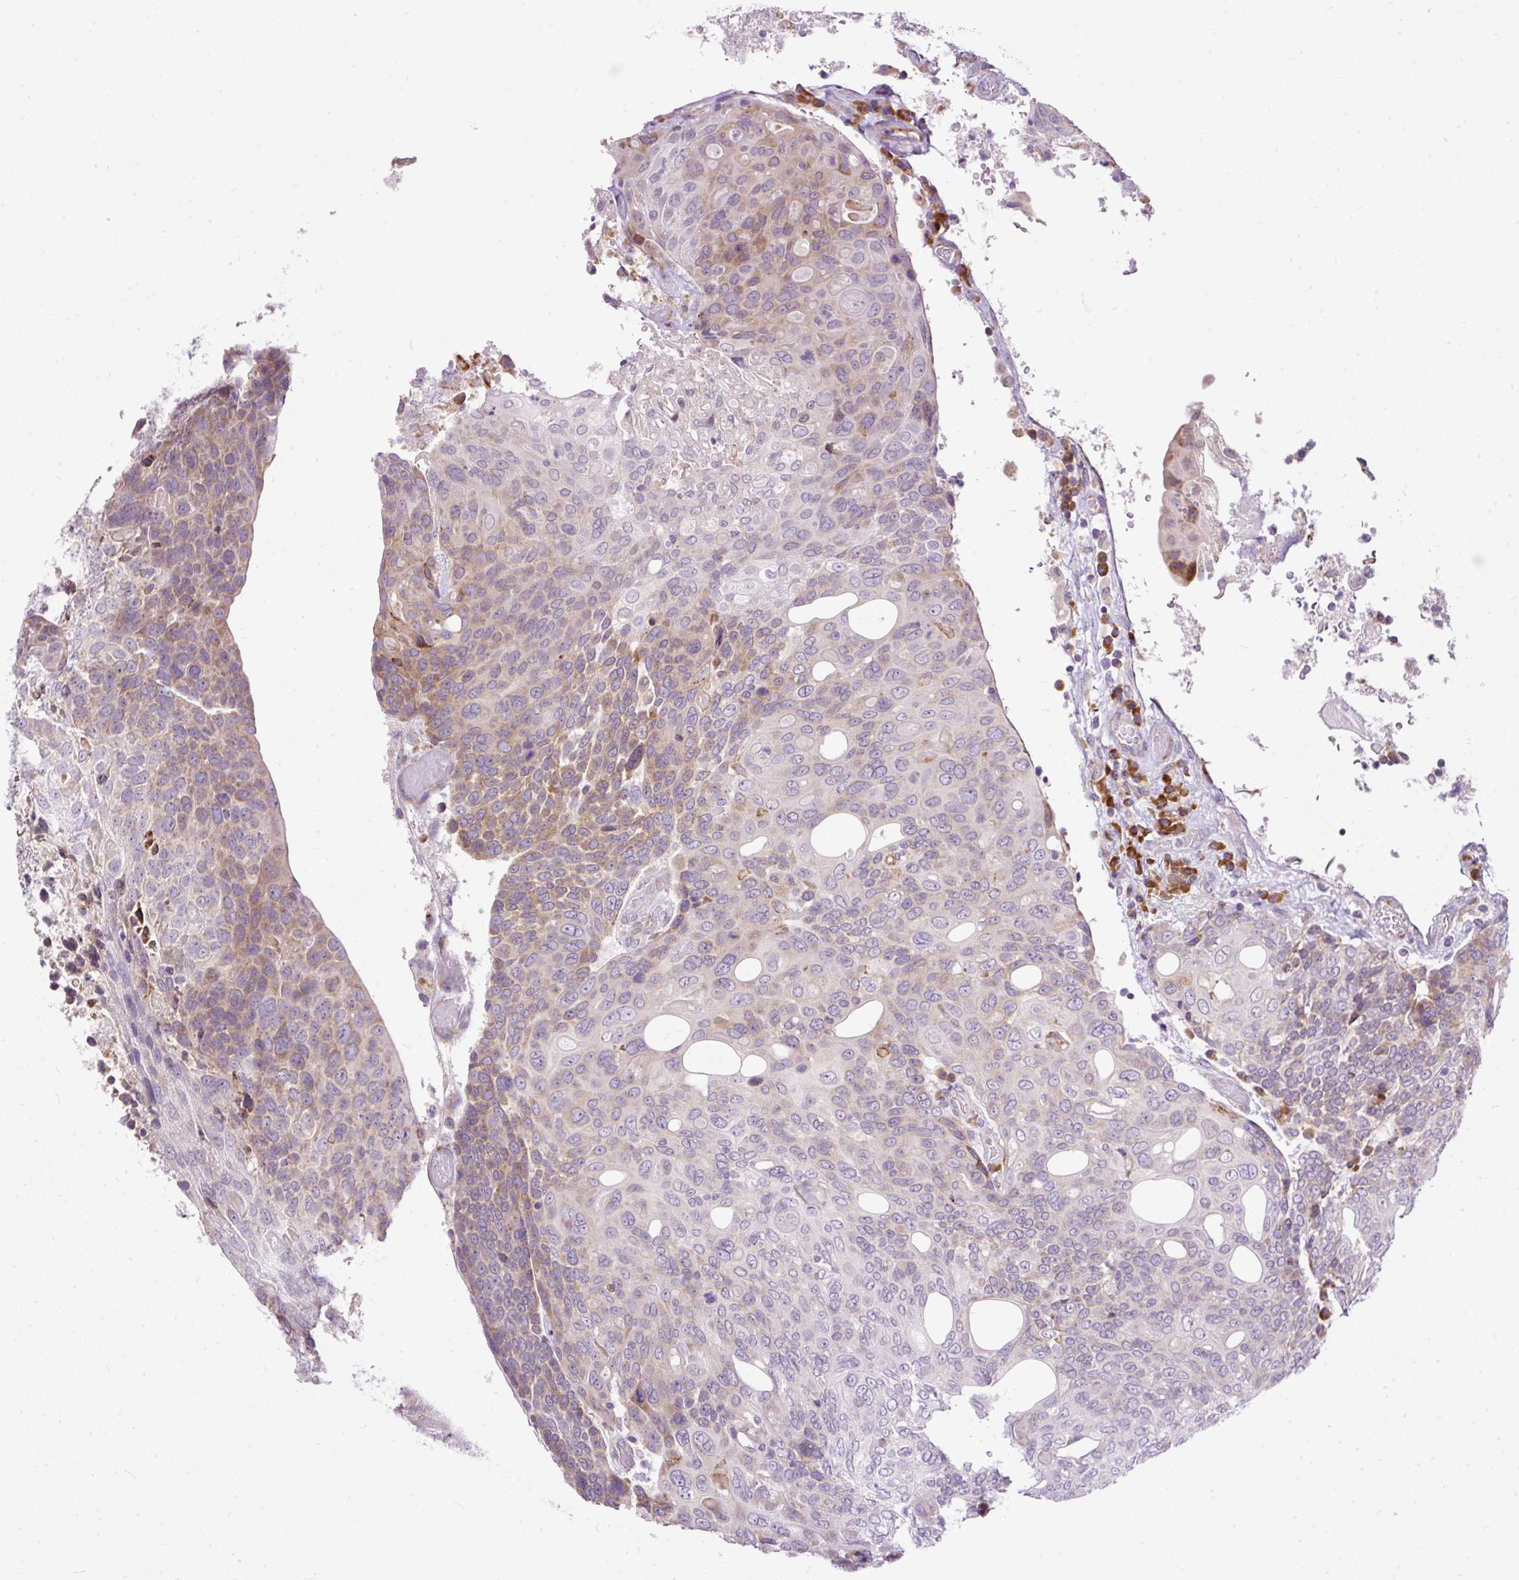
{"staining": {"intensity": "moderate", "quantity": "25%-75%", "location": "cytoplasmic/membranous"}, "tissue": "urothelial cancer", "cell_type": "Tumor cells", "image_type": "cancer", "snomed": [{"axis": "morphology", "description": "Urothelial carcinoma, High grade"}, {"axis": "topography", "description": "Urinary bladder"}], "caption": "High-power microscopy captured an IHC photomicrograph of urothelial cancer, revealing moderate cytoplasmic/membranous expression in about 25%-75% of tumor cells.", "gene": "FMC1", "patient": {"sex": "female", "age": 70}}